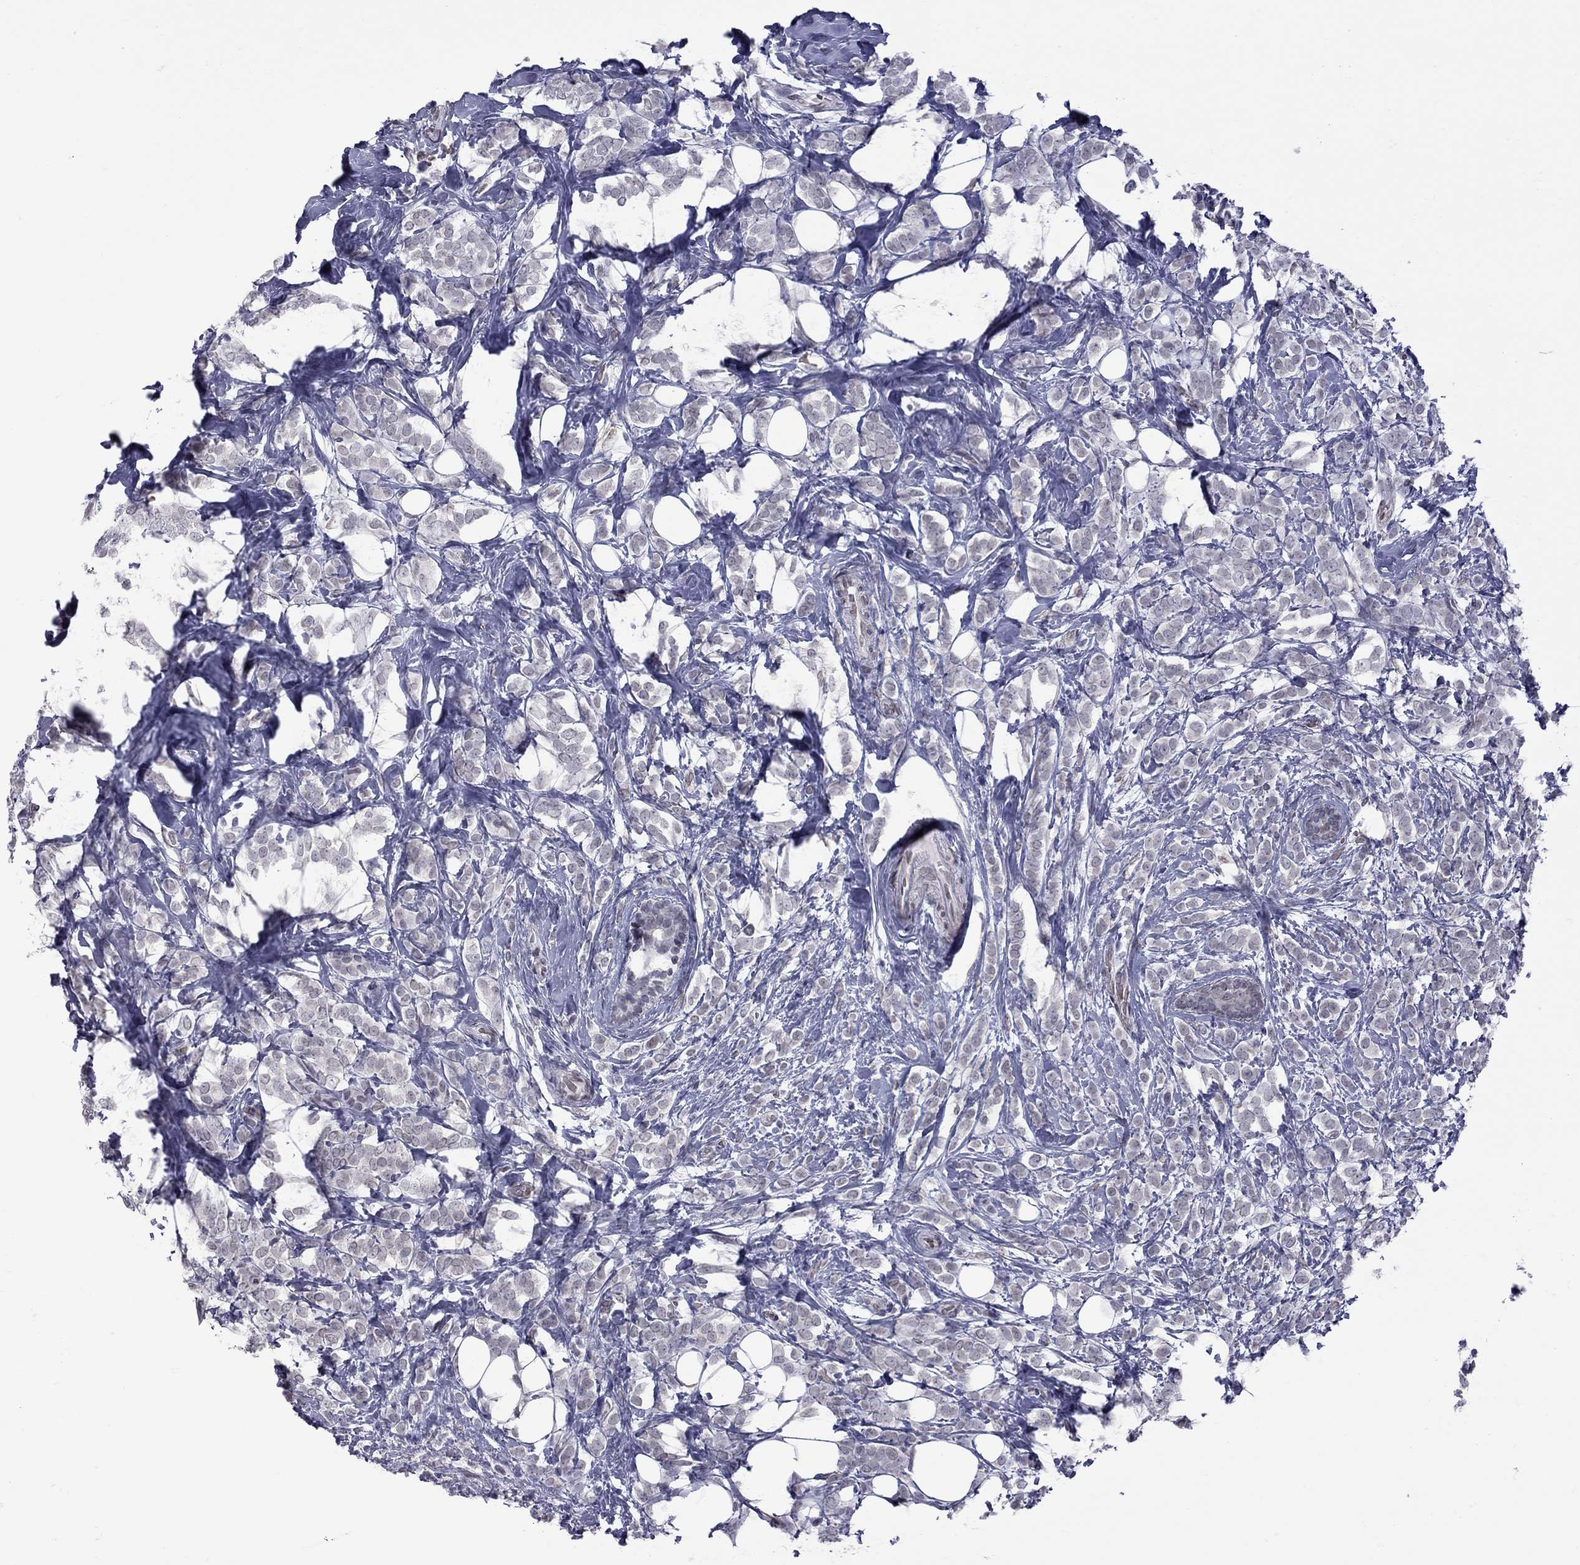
{"staining": {"intensity": "negative", "quantity": "none", "location": "none"}, "tissue": "breast cancer", "cell_type": "Tumor cells", "image_type": "cancer", "snomed": [{"axis": "morphology", "description": "Lobular carcinoma"}, {"axis": "topography", "description": "Breast"}], "caption": "Breast cancer (lobular carcinoma) was stained to show a protein in brown. There is no significant positivity in tumor cells.", "gene": "CLTCL1", "patient": {"sex": "female", "age": 49}}